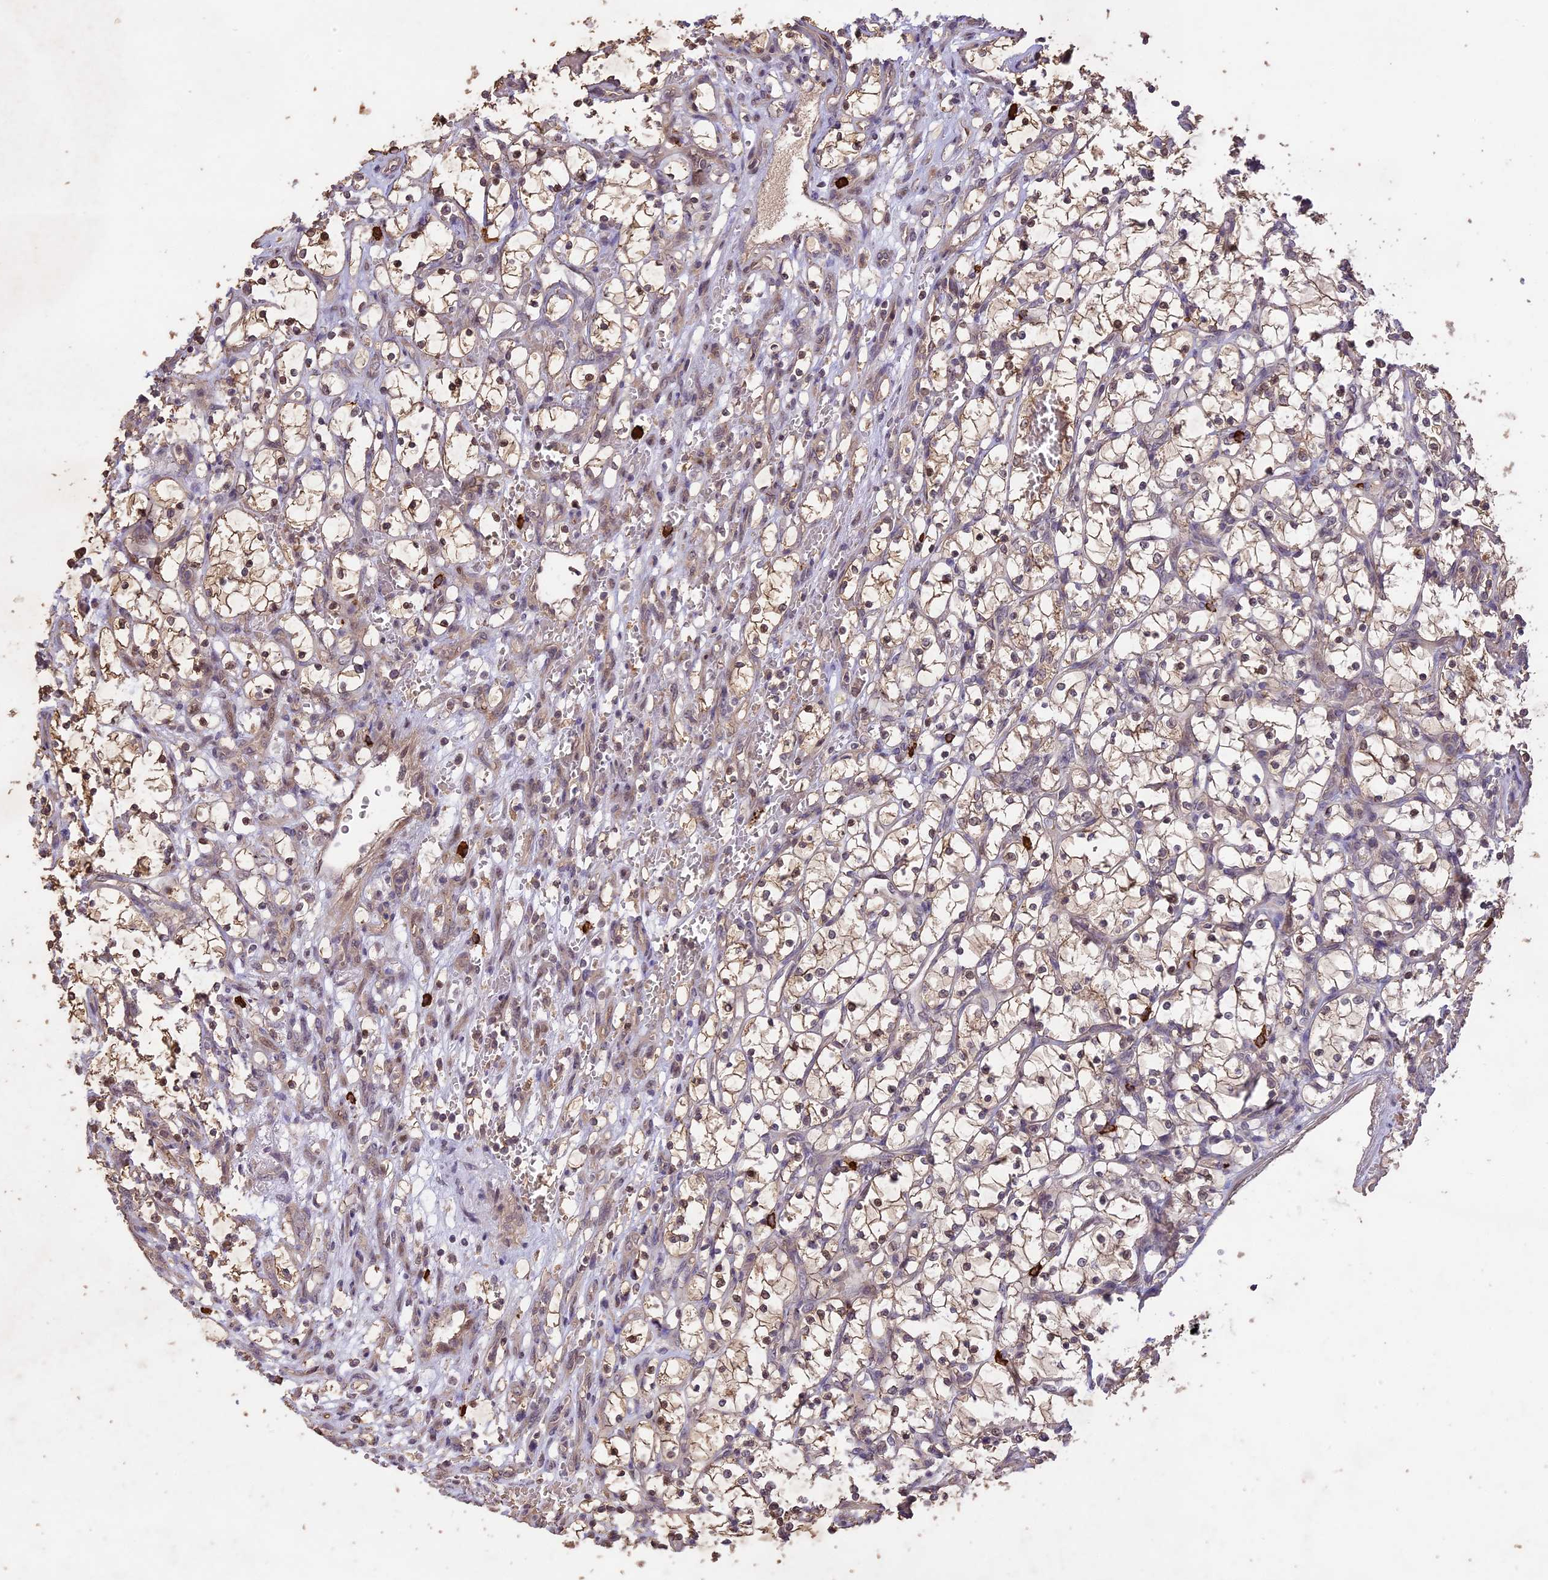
{"staining": {"intensity": "moderate", "quantity": ">75%", "location": "cytoplasmic/membranous,nuclear"}, "tissue": "renal cancer", "cell_type": "Tumor cells", "image_type": "cancer", "snomed": [{"axis": "morphology", "description": "Adenocarcinoma, NOS"}, {"axis": "topography", "description": "Kidney"}], "caption": "Moderate cytoplasmic/membranous and nuclear expression is appreciated in about >75% of tumor cells in renal cancer. (DAB IHC, brown staining for protein, blue staining for nuclei).", "gene": "TIGD7", "patient": {"sex": "female", "age": 69}}